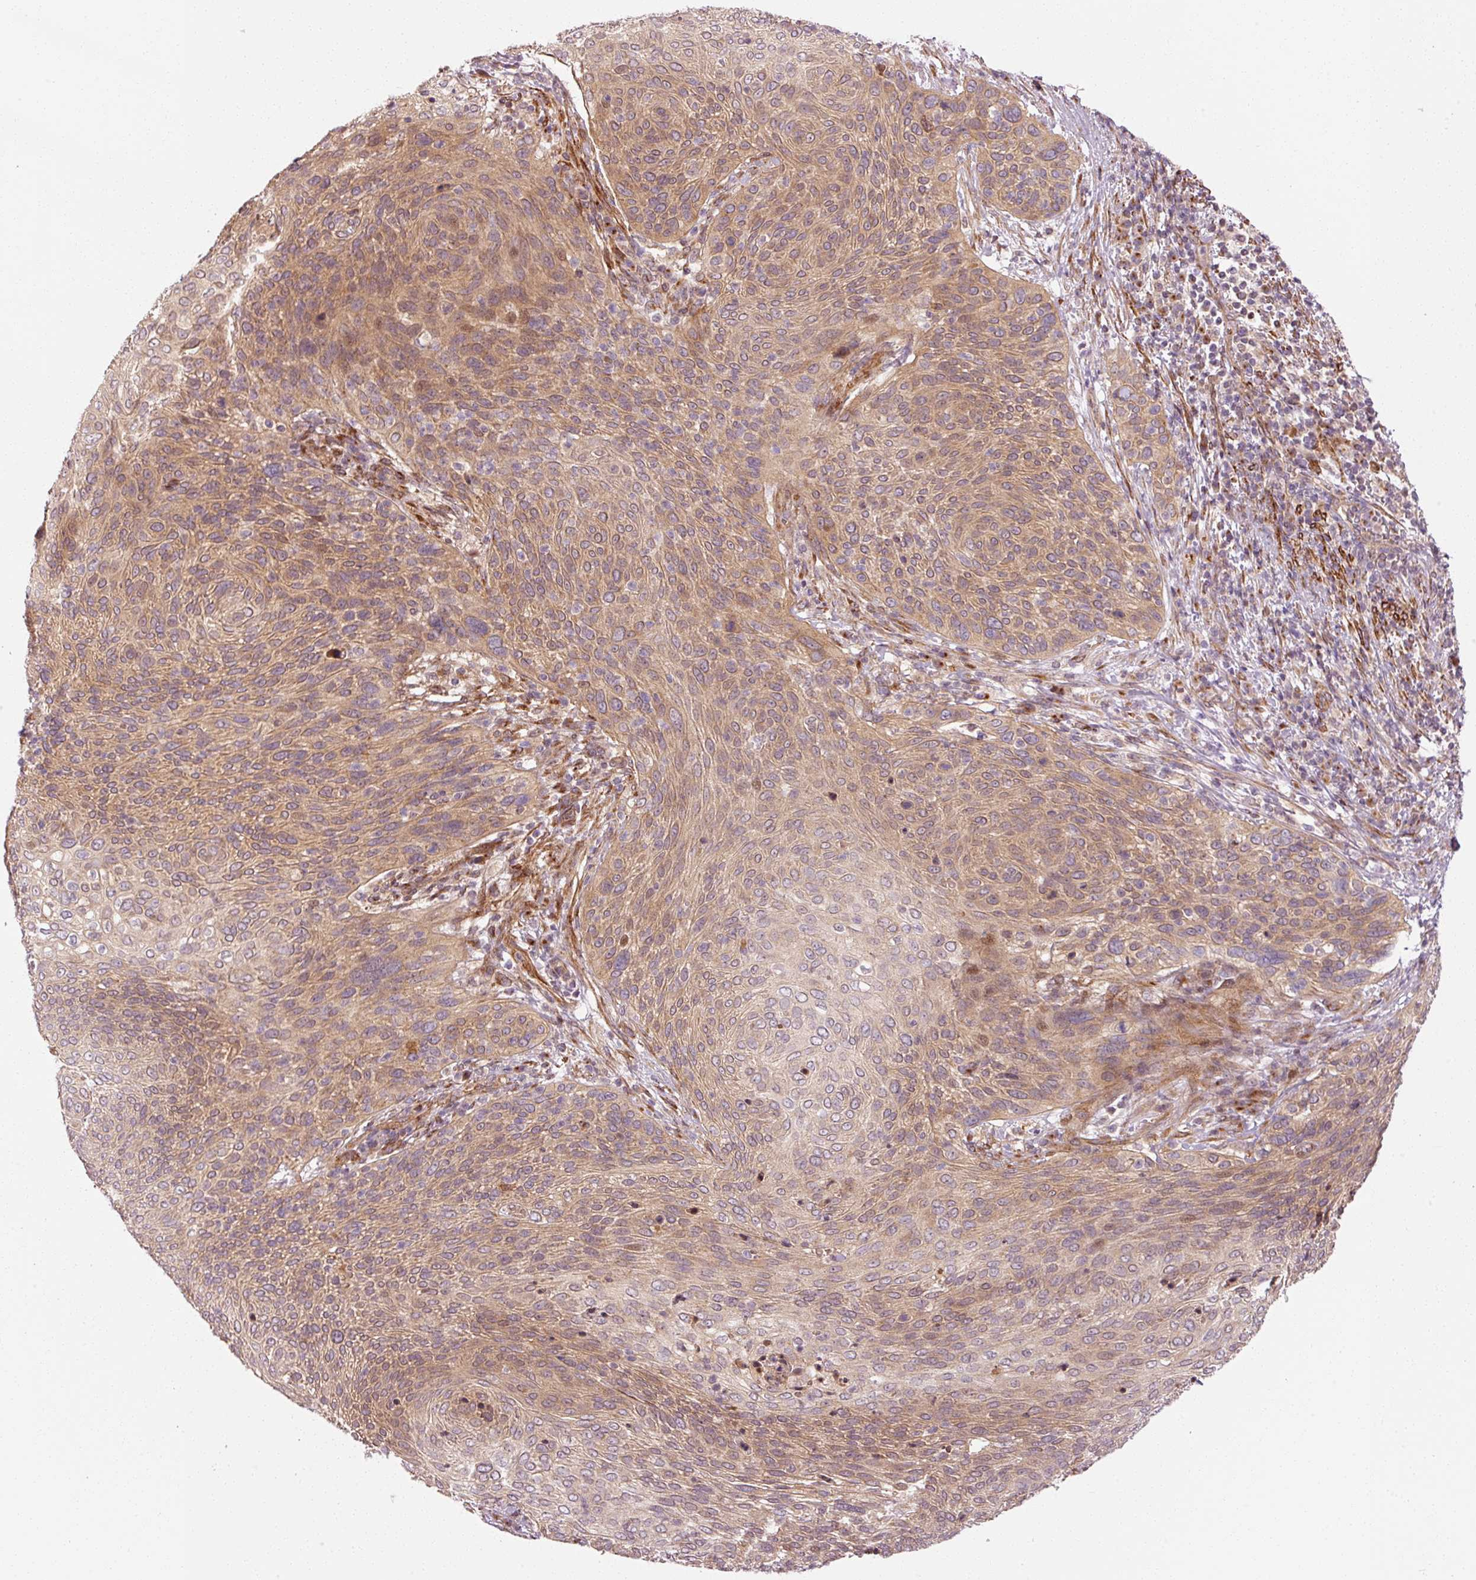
{"staining": {"intensity": "moderate", "quantity": ">75%", "location": "cytoplasmic/membranous"}, "tissue": "cervical cancer", "cell_type": "Tumor cells", "image_type": "cancer", "snomed": [{"axis": "morphology", "description": "Squamous cell carcinoma, NOS"}, {"axis": "topography", "description": "Cervix"}], "caption": "This micrograph exhibits immunohistochemistry (IHC) staining of cervical cancer, with medium moderate cytoplasmic/membranous positivity in about >75% of tumor cells.", "gene": "PPP1R14B", "patient": {"sex": "female", "age": 31}}